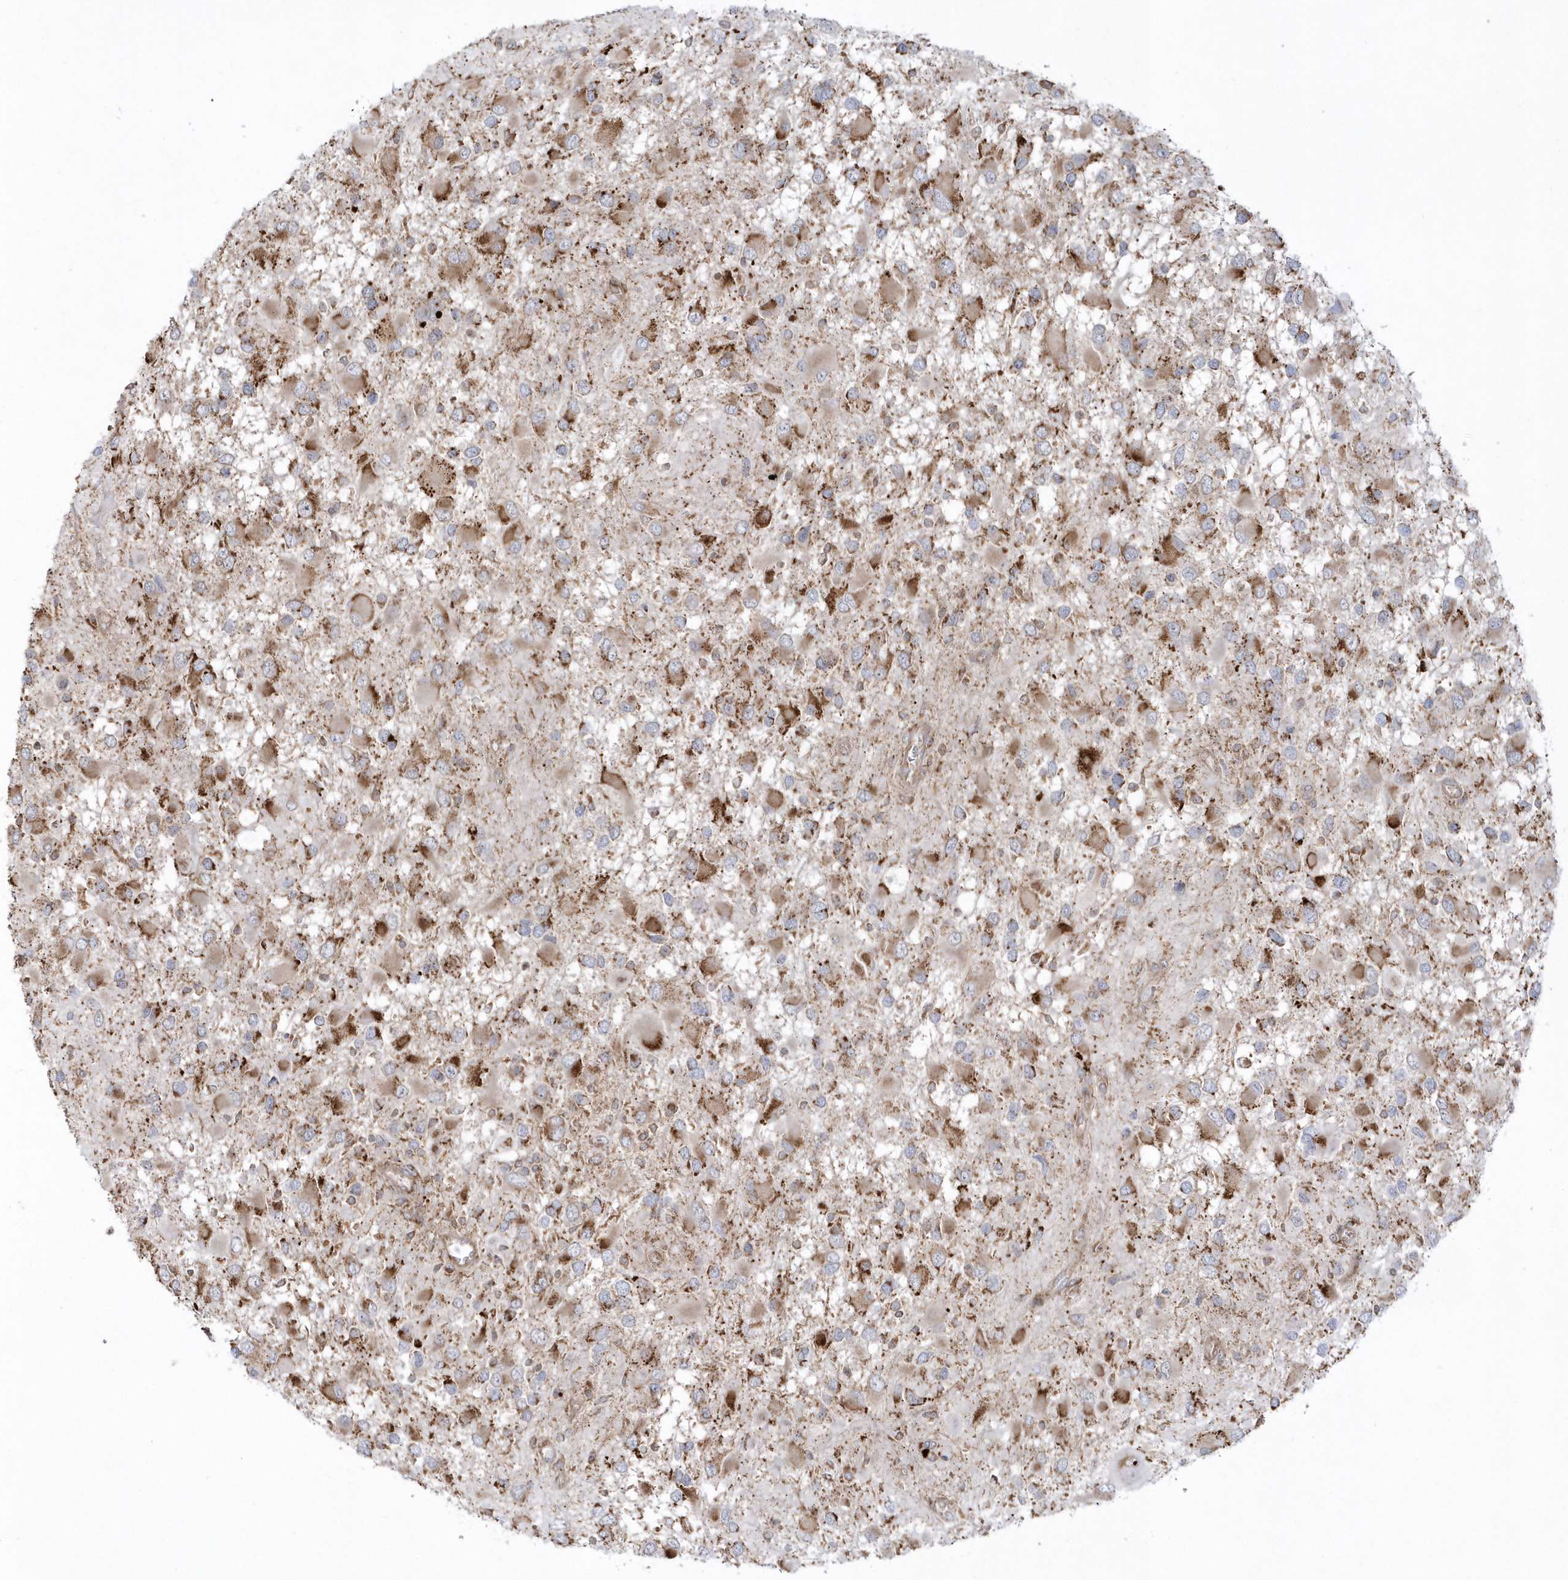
{"staining": {"intensity": "moderate", "quantity": ">75%", "location": "cytoplasmic/membranous"}, "tissue": "glioma", "cell_type": "Tumor cells", "image_type": "cancer", "snomed": [{"axis": "morphology", "description": "Glioma, malignant, High grade"}, {"axis": "topography", "description": "Brain"}], "caption": "Glioma tissue displays moderate cytoplasmic/membranous staining in approximately >75% of tumor cells The protein of interest is stained brown, and the nuclei are stained in blue (DAB IHC with brightfield microscopy, high magnification).", "gene": "SH3BP2", "patient": {"sex": "male", "age": 53}}